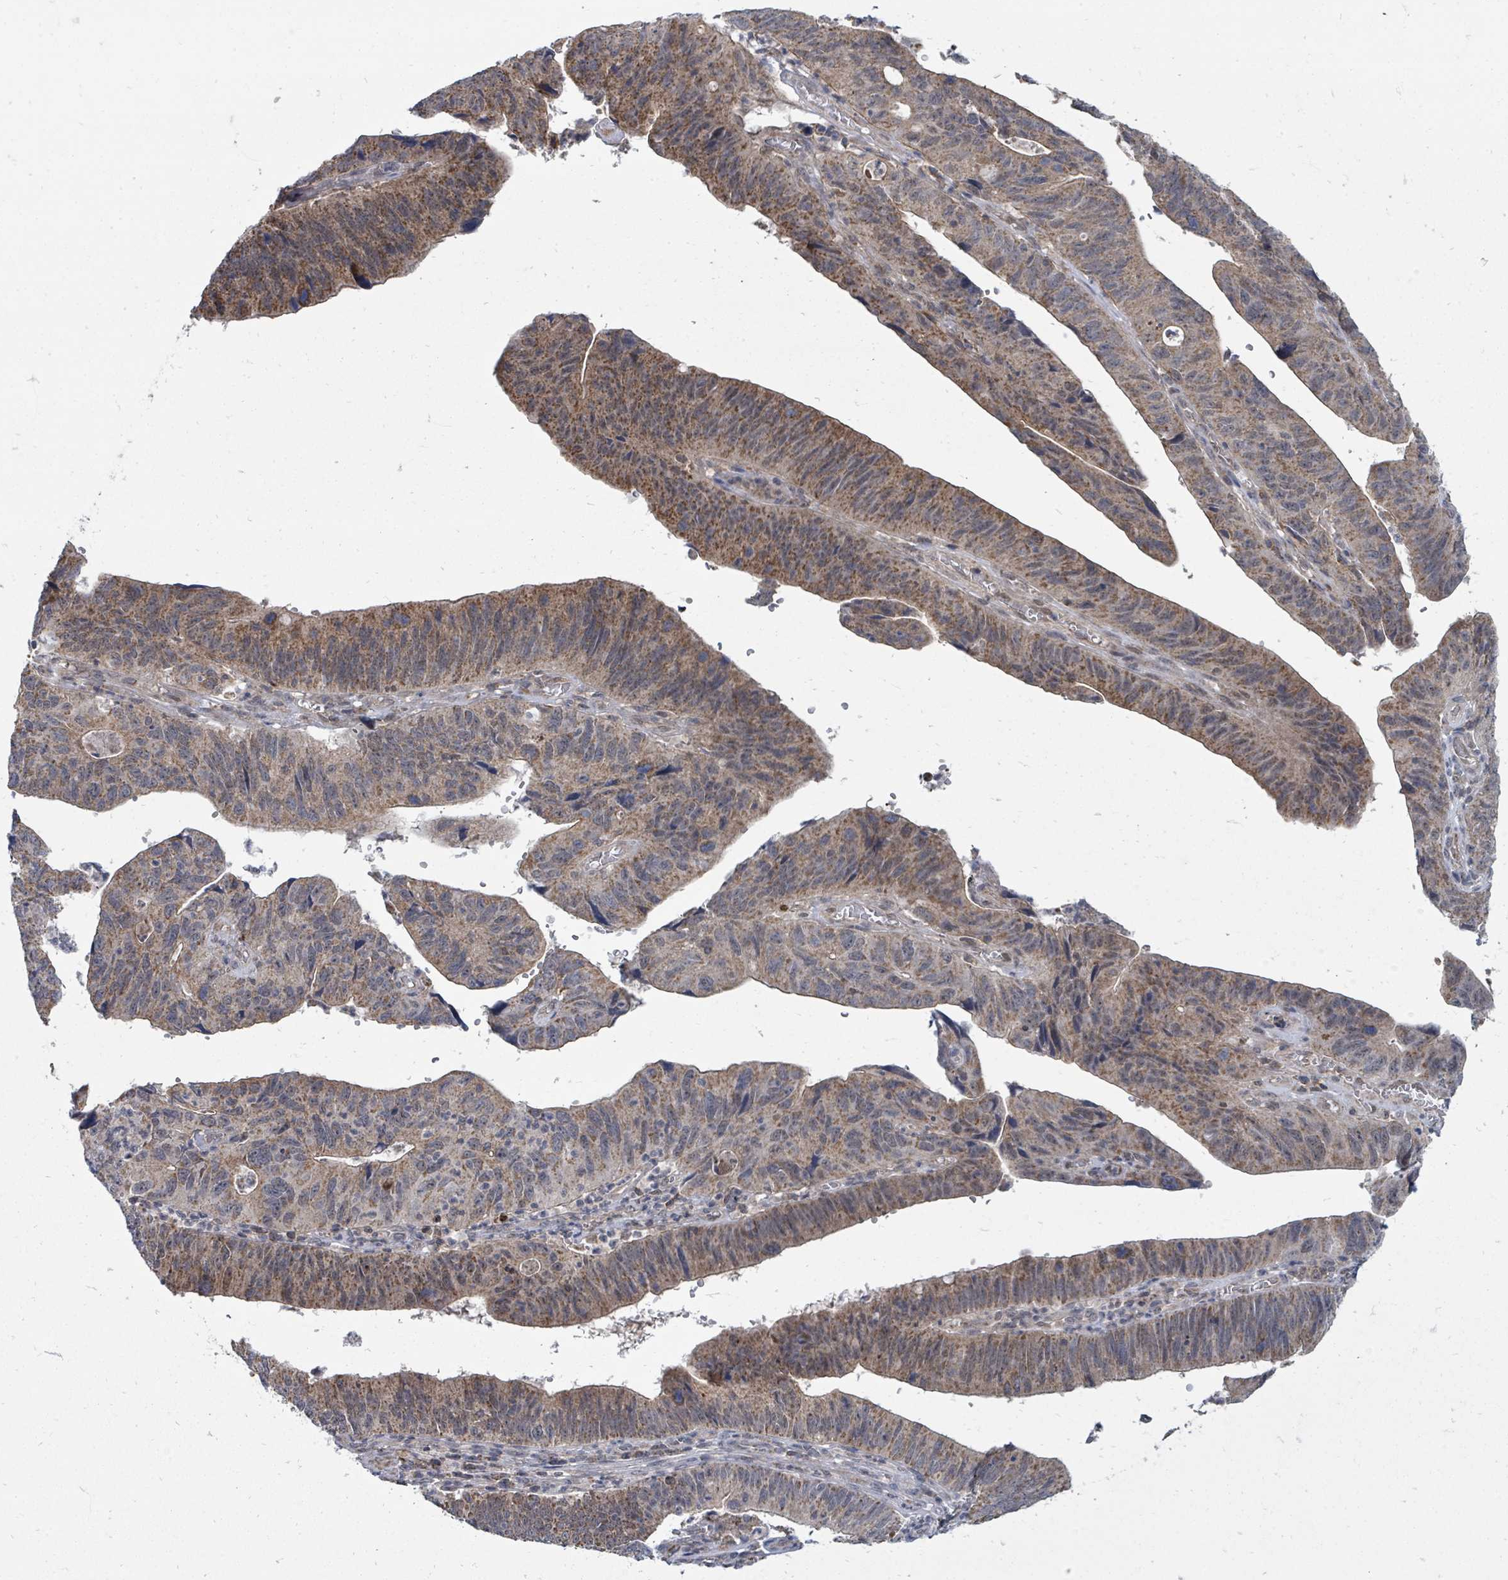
{"staining": {"intensity": "moderate", "quantity": ">75%", "location": "cytoplasmic/membranous"}, "tissue": "stomach cancer", "cell_type": "Tumor cells", "image_type": "cancer", "snomed": [{"axis": "morphology", "description": "Adenocarcinoma, NOS"}, {"axis": "topography", "description": "Stomach"}], "caption": "Tumor cells display medium levels of moderate cytoplasmic/membranous positivity in approximately >75% of cells in stomach cancer.", "gene": "MAGOHB", "patient": {"sex": "male", "age": 59}}